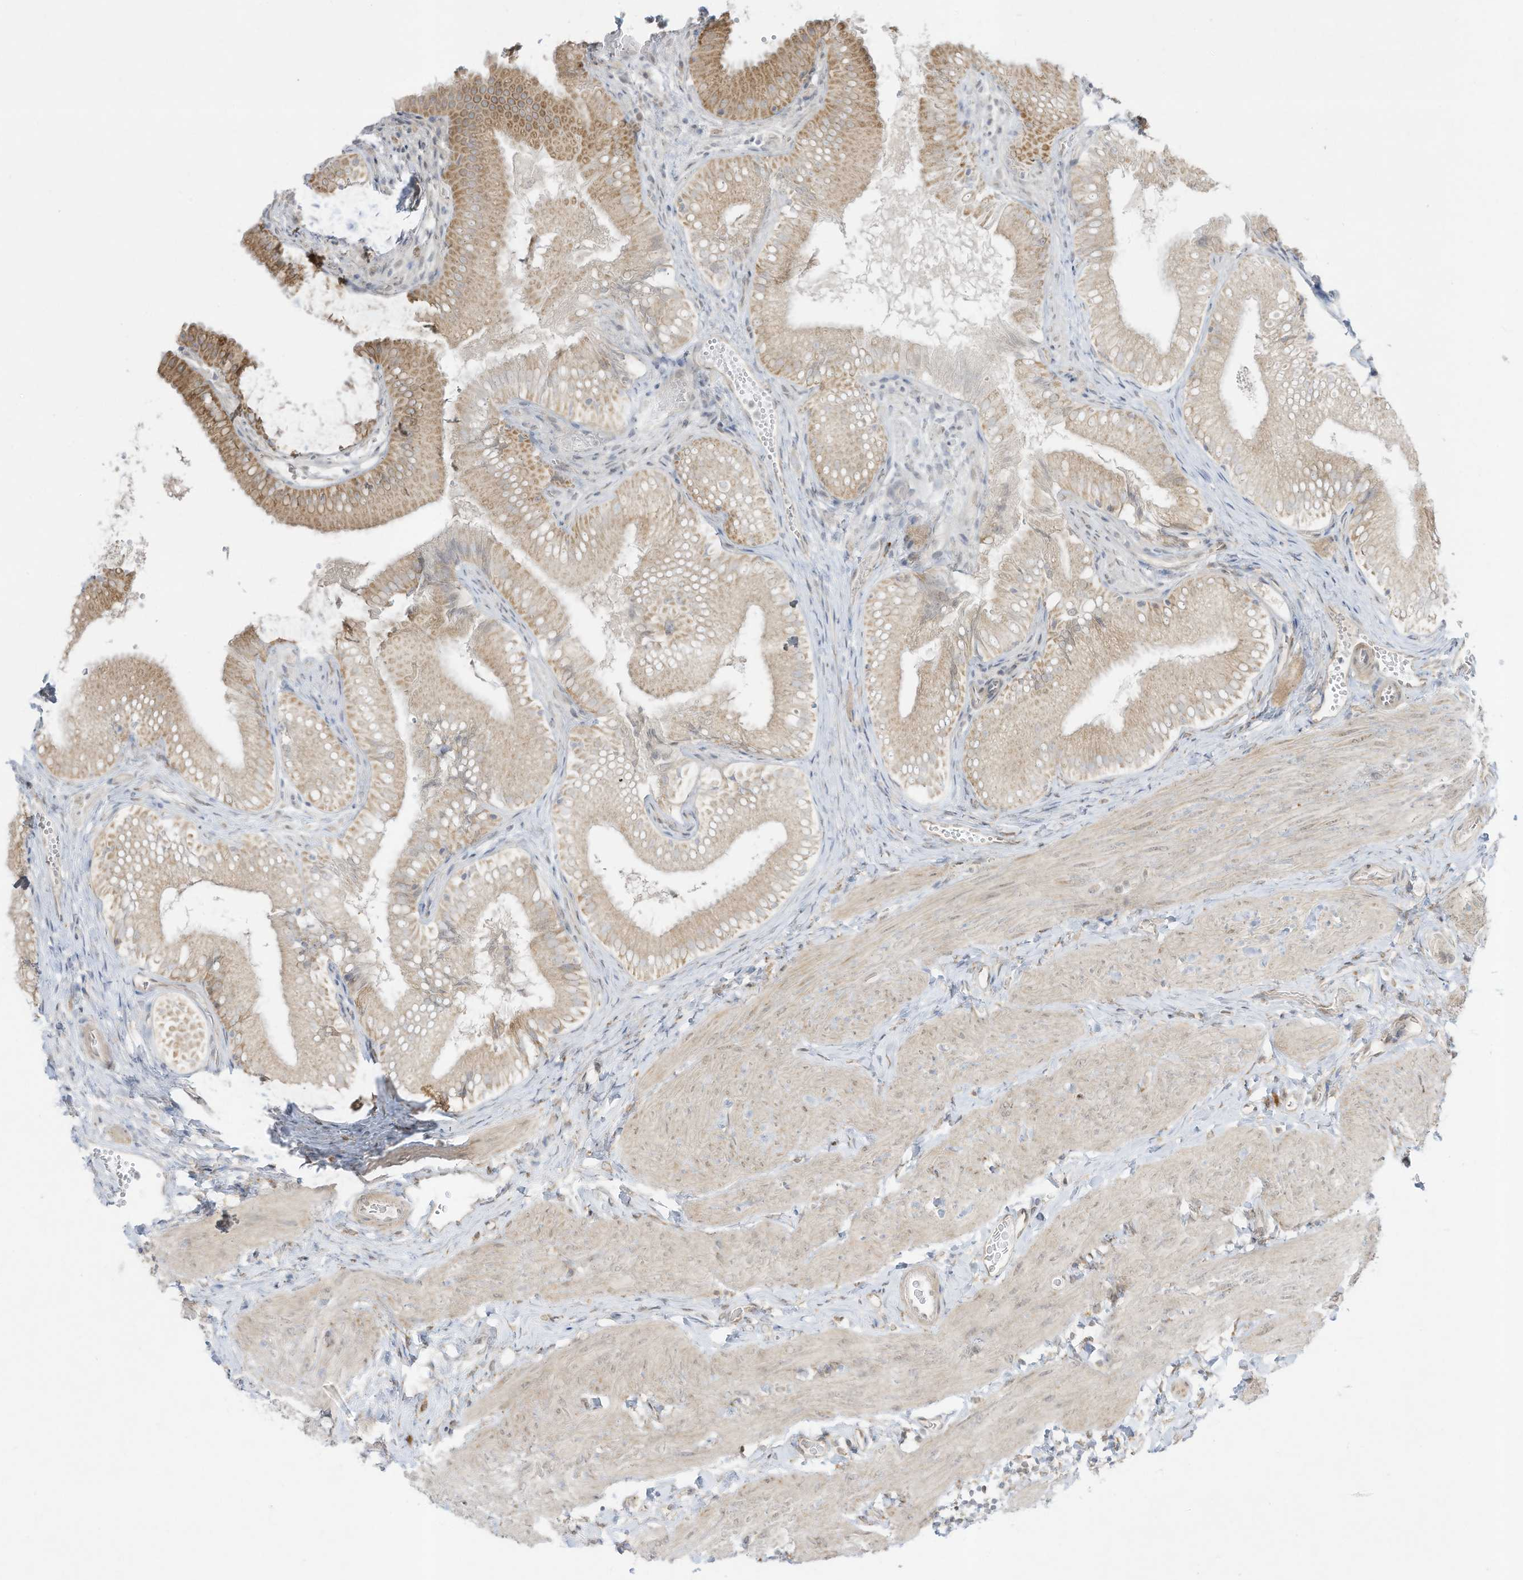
{"staining": {"intensity": "moderate", "quantity": ">75%", "location": "cytoplasmic/membranous"}, "tissue": "gallbladder", "cell_type": "Glandular cells", "image_type": "normal", "snomed": [{"axis": "morphology", "description": "Normal tissue, NOS"}, {"axis": "topography", "description": "Gallbladder"}], "caption": "Immunohistochemistry (IHC) of benign human gallbladder reveals medium levels of moderate cytoplasmic/membranous expression in approximately >75% of glandular cells.", "gene": "PTK6", "patient": {"sex": "female", "age": 30}}